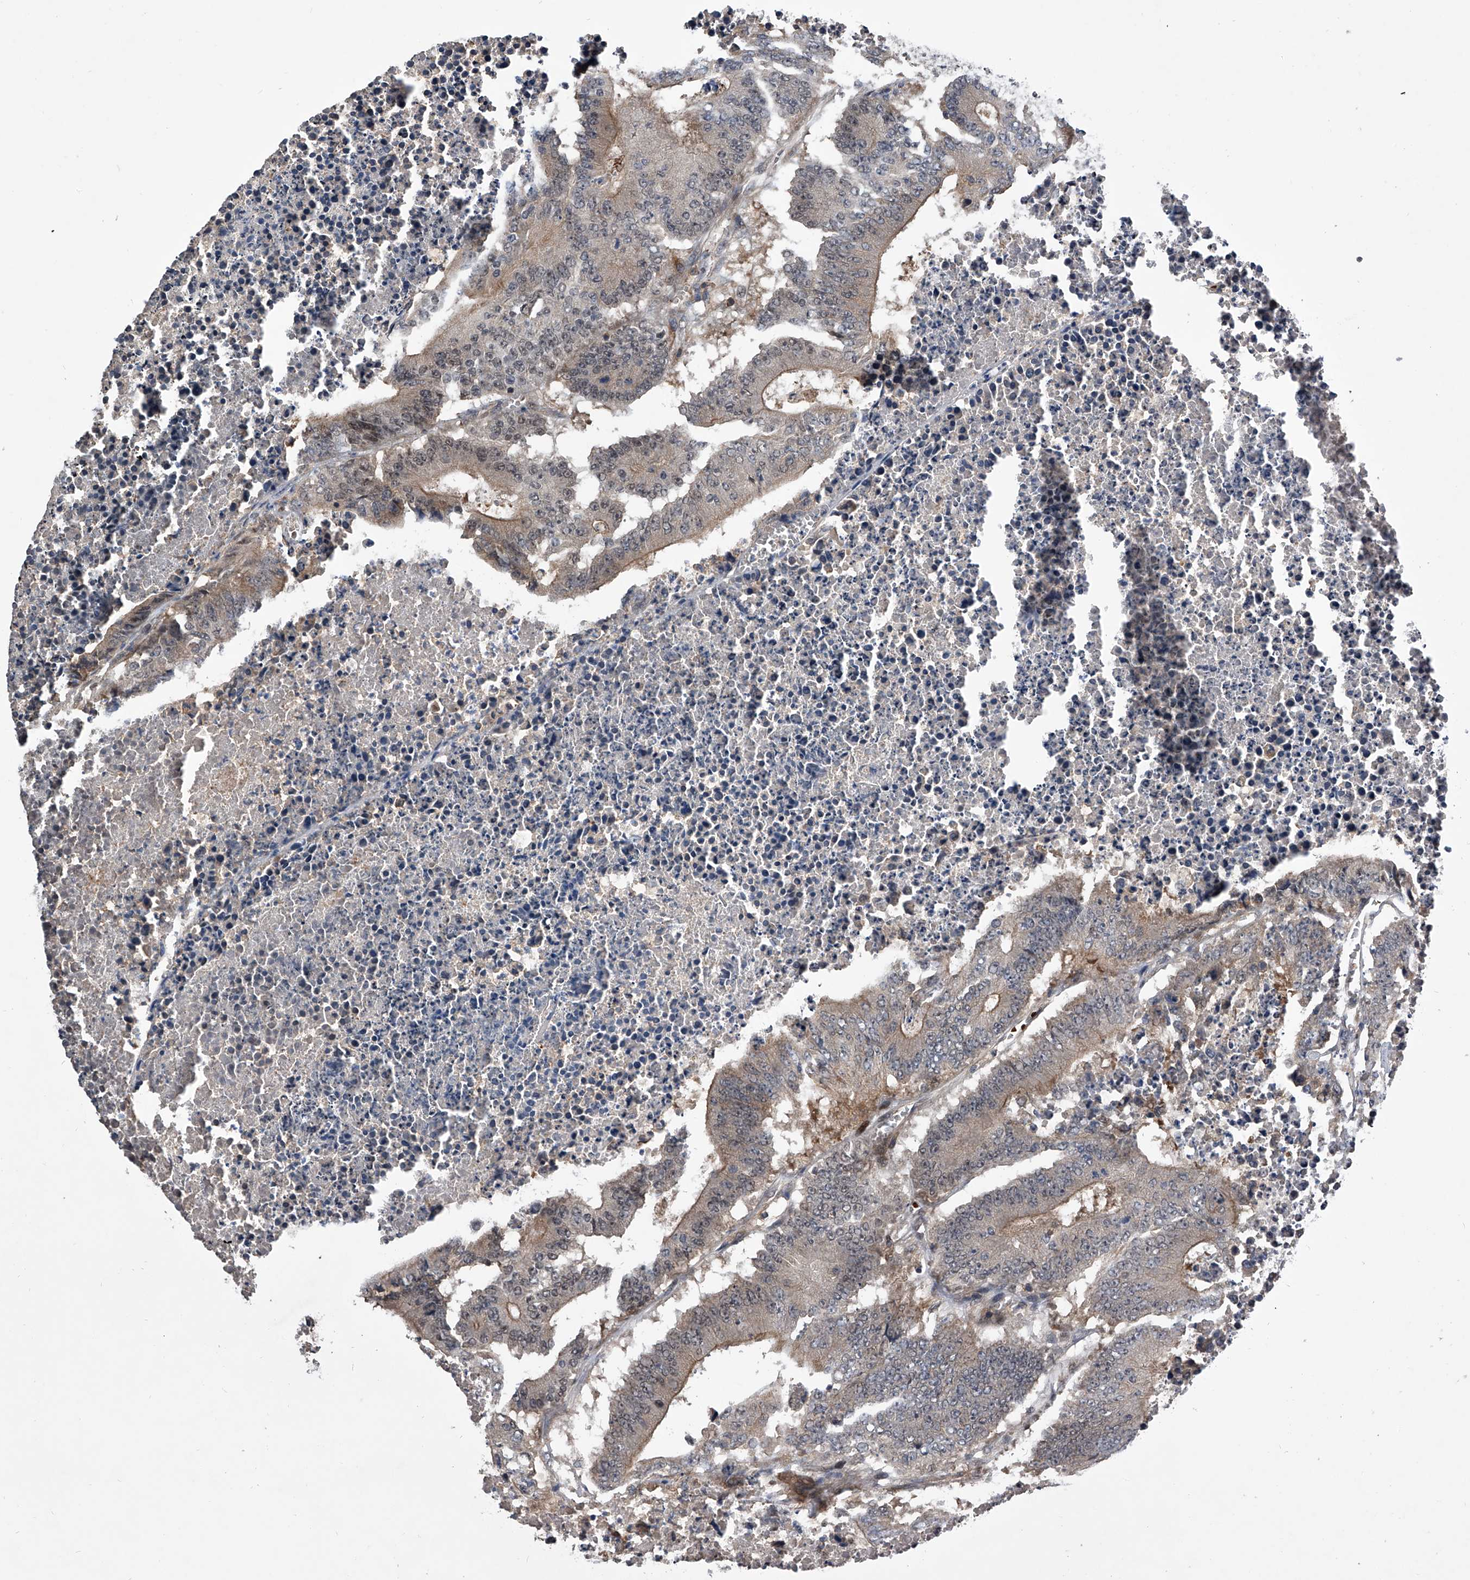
{"staining": {"intensity": "weak", "quantity": "<25%", "location": "cytoplasmic/membranous"}, "tissue": "colorectal cancer", "cell_type": "Tumor cells", "image_type": "cancer", "snomed": [{"axis": "morphology", "description": "Adenocarcinoma, NOS"}, {"axis": "topography", "description": "Colon"}], "caption": "Protein analysis of colorectal cancer (adenocarcinoma) demonstrates no significant expression in tumor cells.", "gene": "ZNF30", "patient": {"sex": "male", "age": 87}}